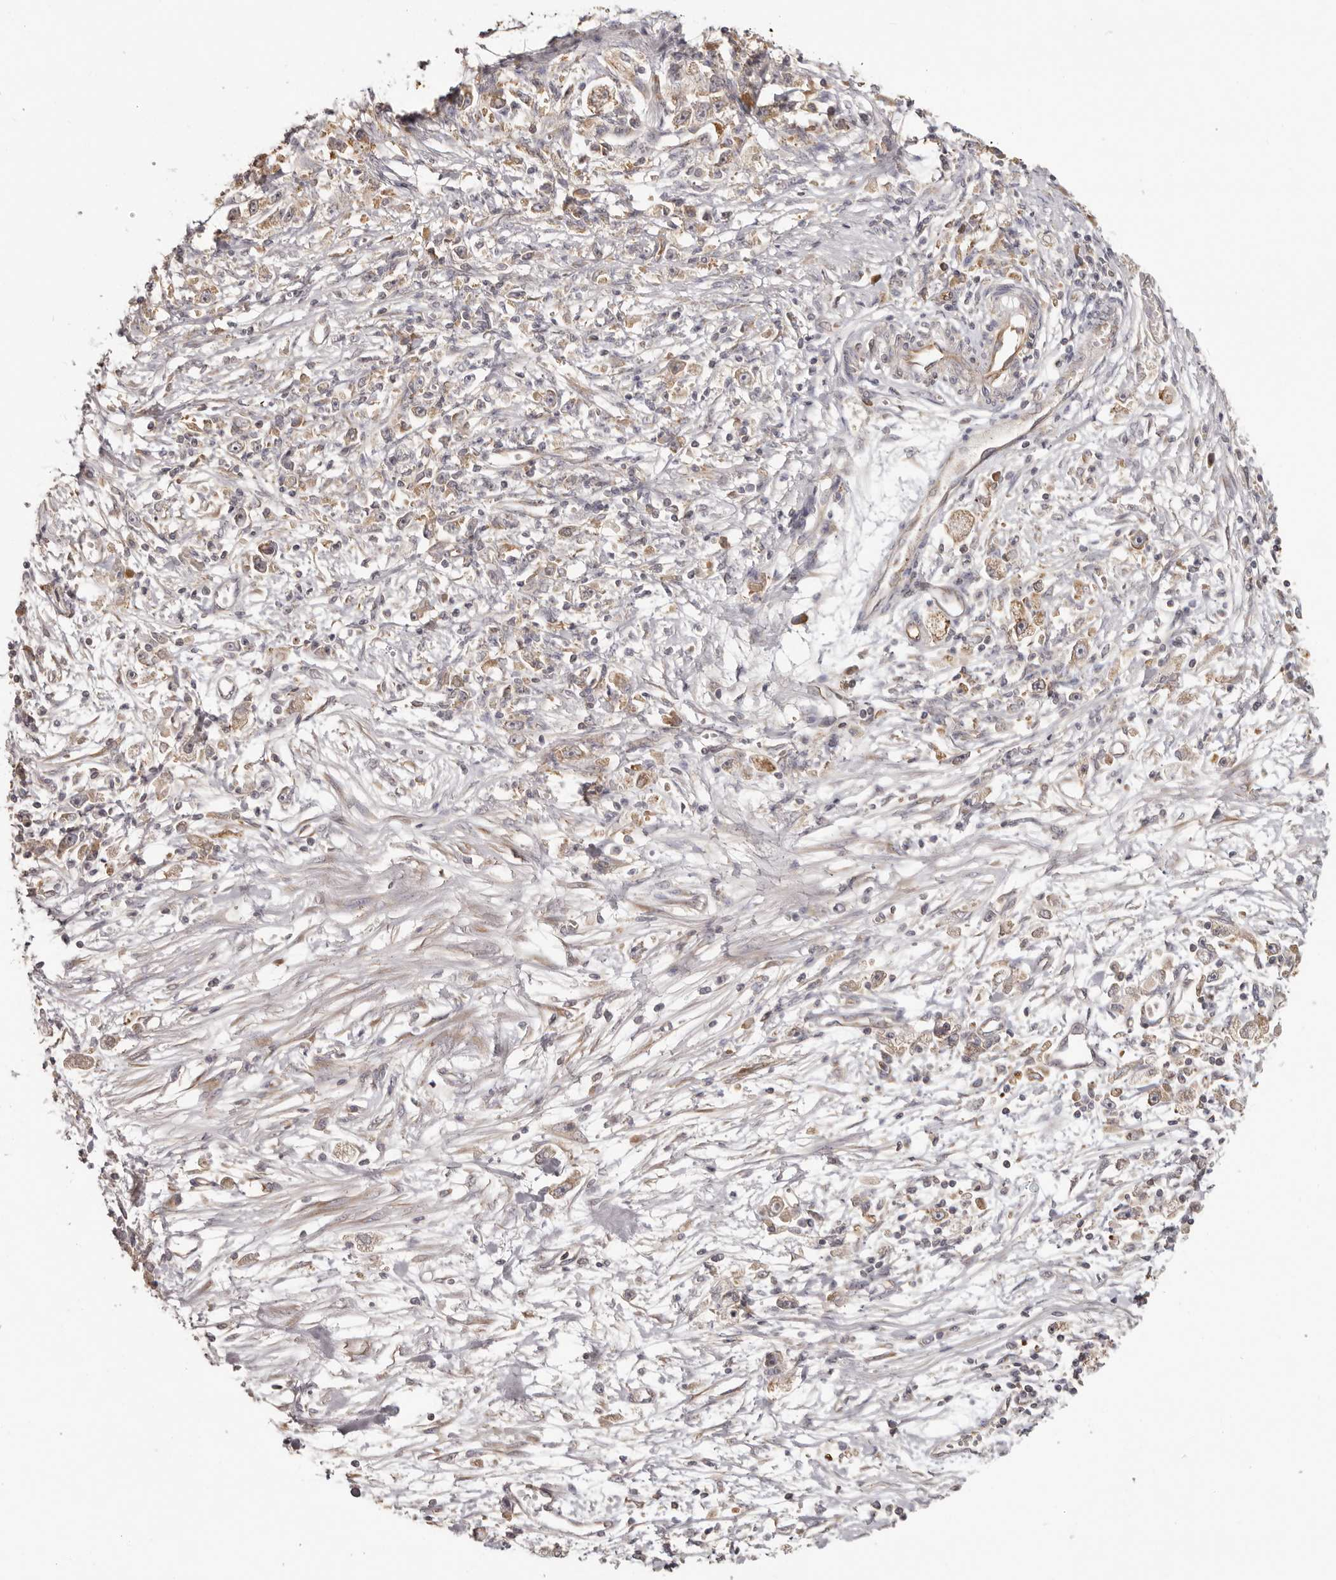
{"staining": {"intensity": "weak", "quantity": "25%-75%", "location": "cytoplasmic/membranous"}, "tissue": "stomach cancer", "cell_type": "Tumor cells", "image_type": "cancer", "snomed": [{"axis": "morphology", "description": "Adenocarcinoma, NOS"}, {"axis": "topography", "description": "Stomach"}], "caption": "Protein analysis of stomach adenocarcinoma tissue reveals weak cytoplasmic/membranous staining in approximately 25%-75% of tumor cells.", "gene": "EEF1E1", "patient": {"sex": "female", "age": 59}}